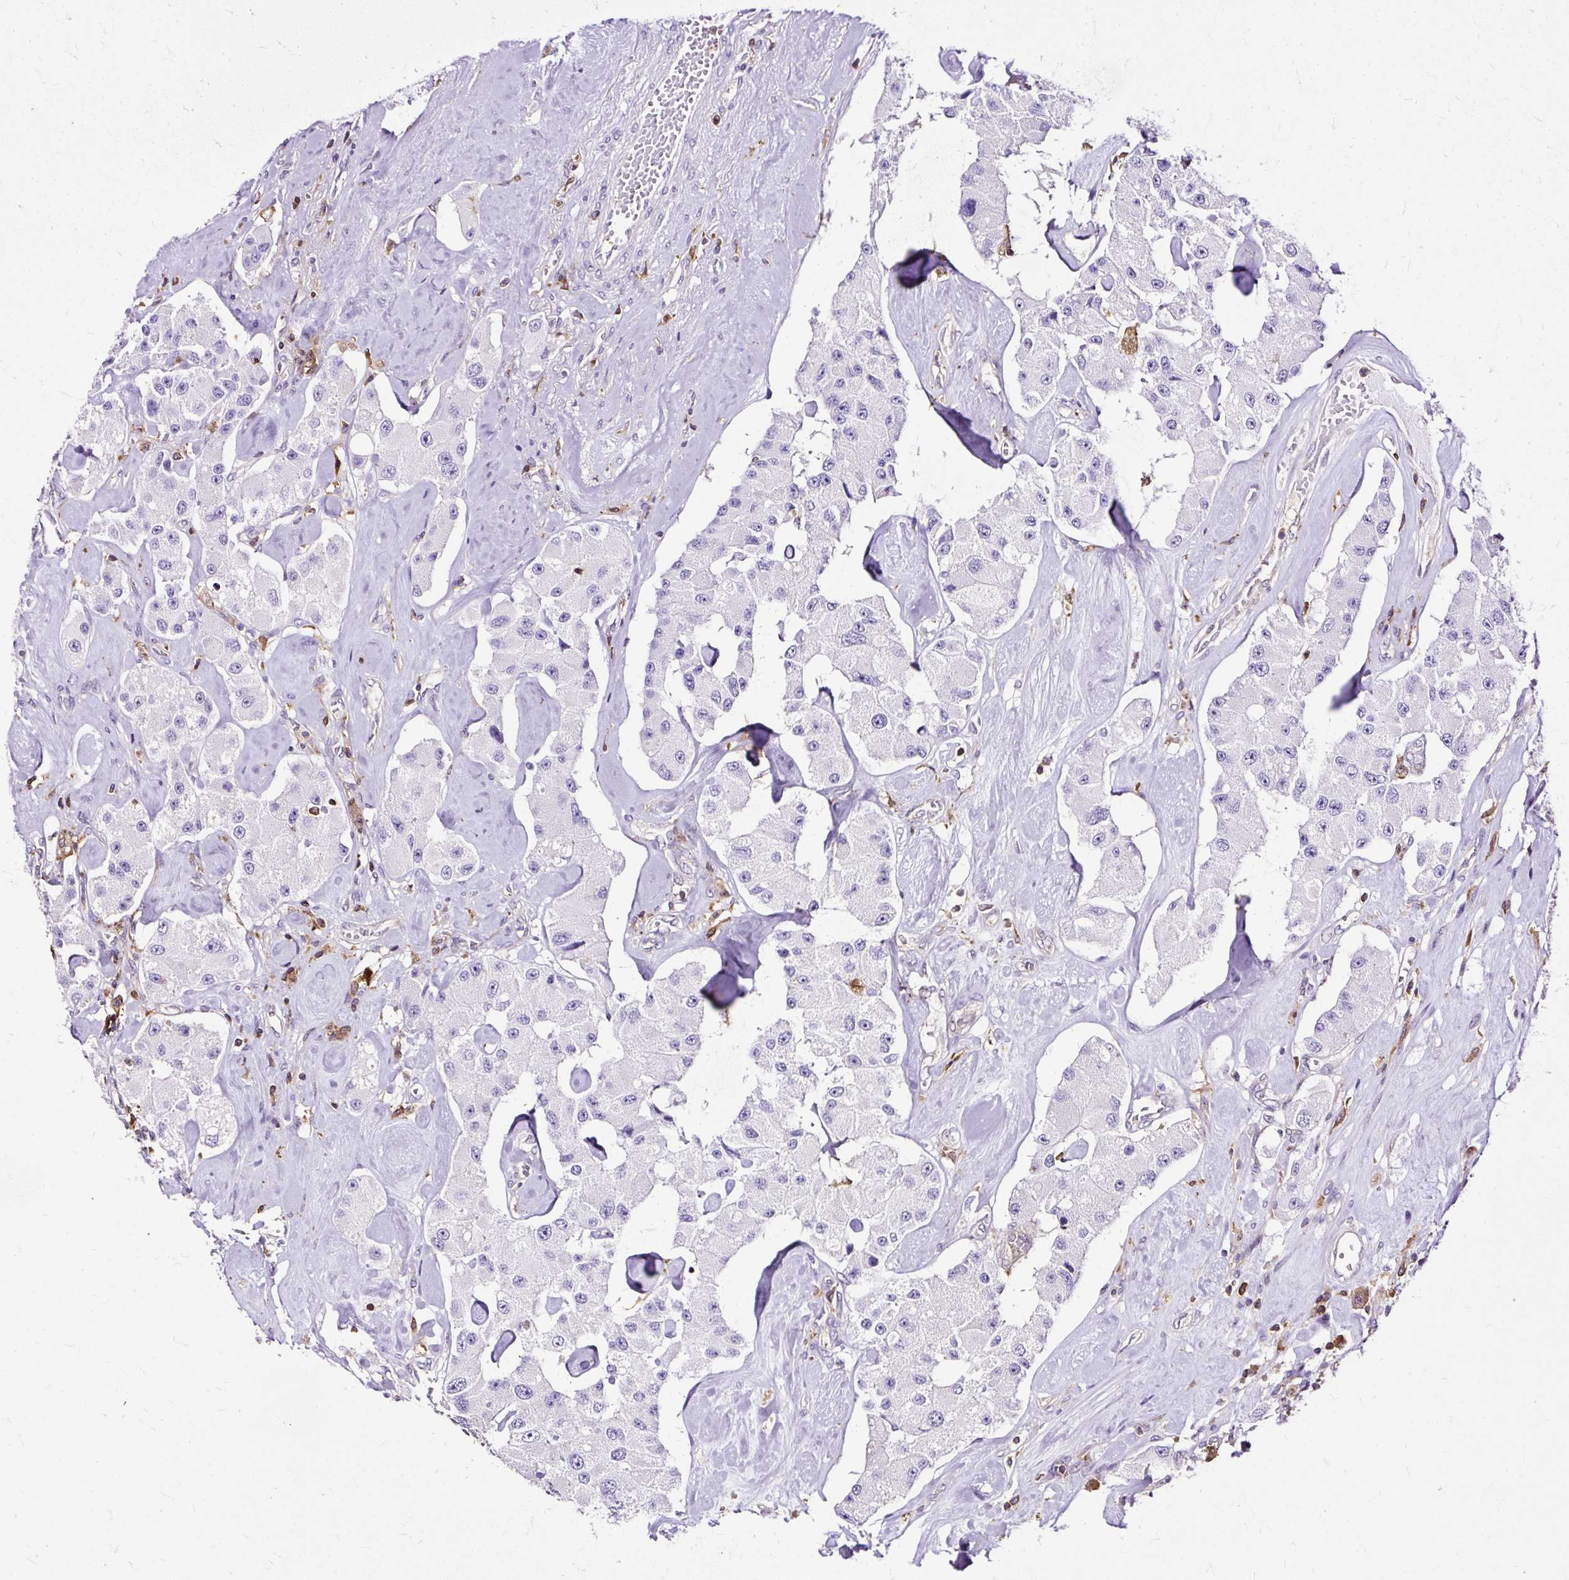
{"staining": {"intensity": "negative", "quantity": "none", "location": "none"}, "tissue": "carcinoid", "cell_type": "Tumor cells", "image_type": "cancer", "snomed": [{"axis": "morphology", "description": "Carcinoid, malignant, NOS"}, {"axis": "topography", "description": "Pancreas"}], "caption": "The micrograph reveals no staining of tumor cells in carcinoid. (DAB (3,3'-diaminobenzidine) IHC visualized using brightfield microscopy, high magnification).", "gene": "TWF2", "patient": {"sex": "male", "age": 41}}